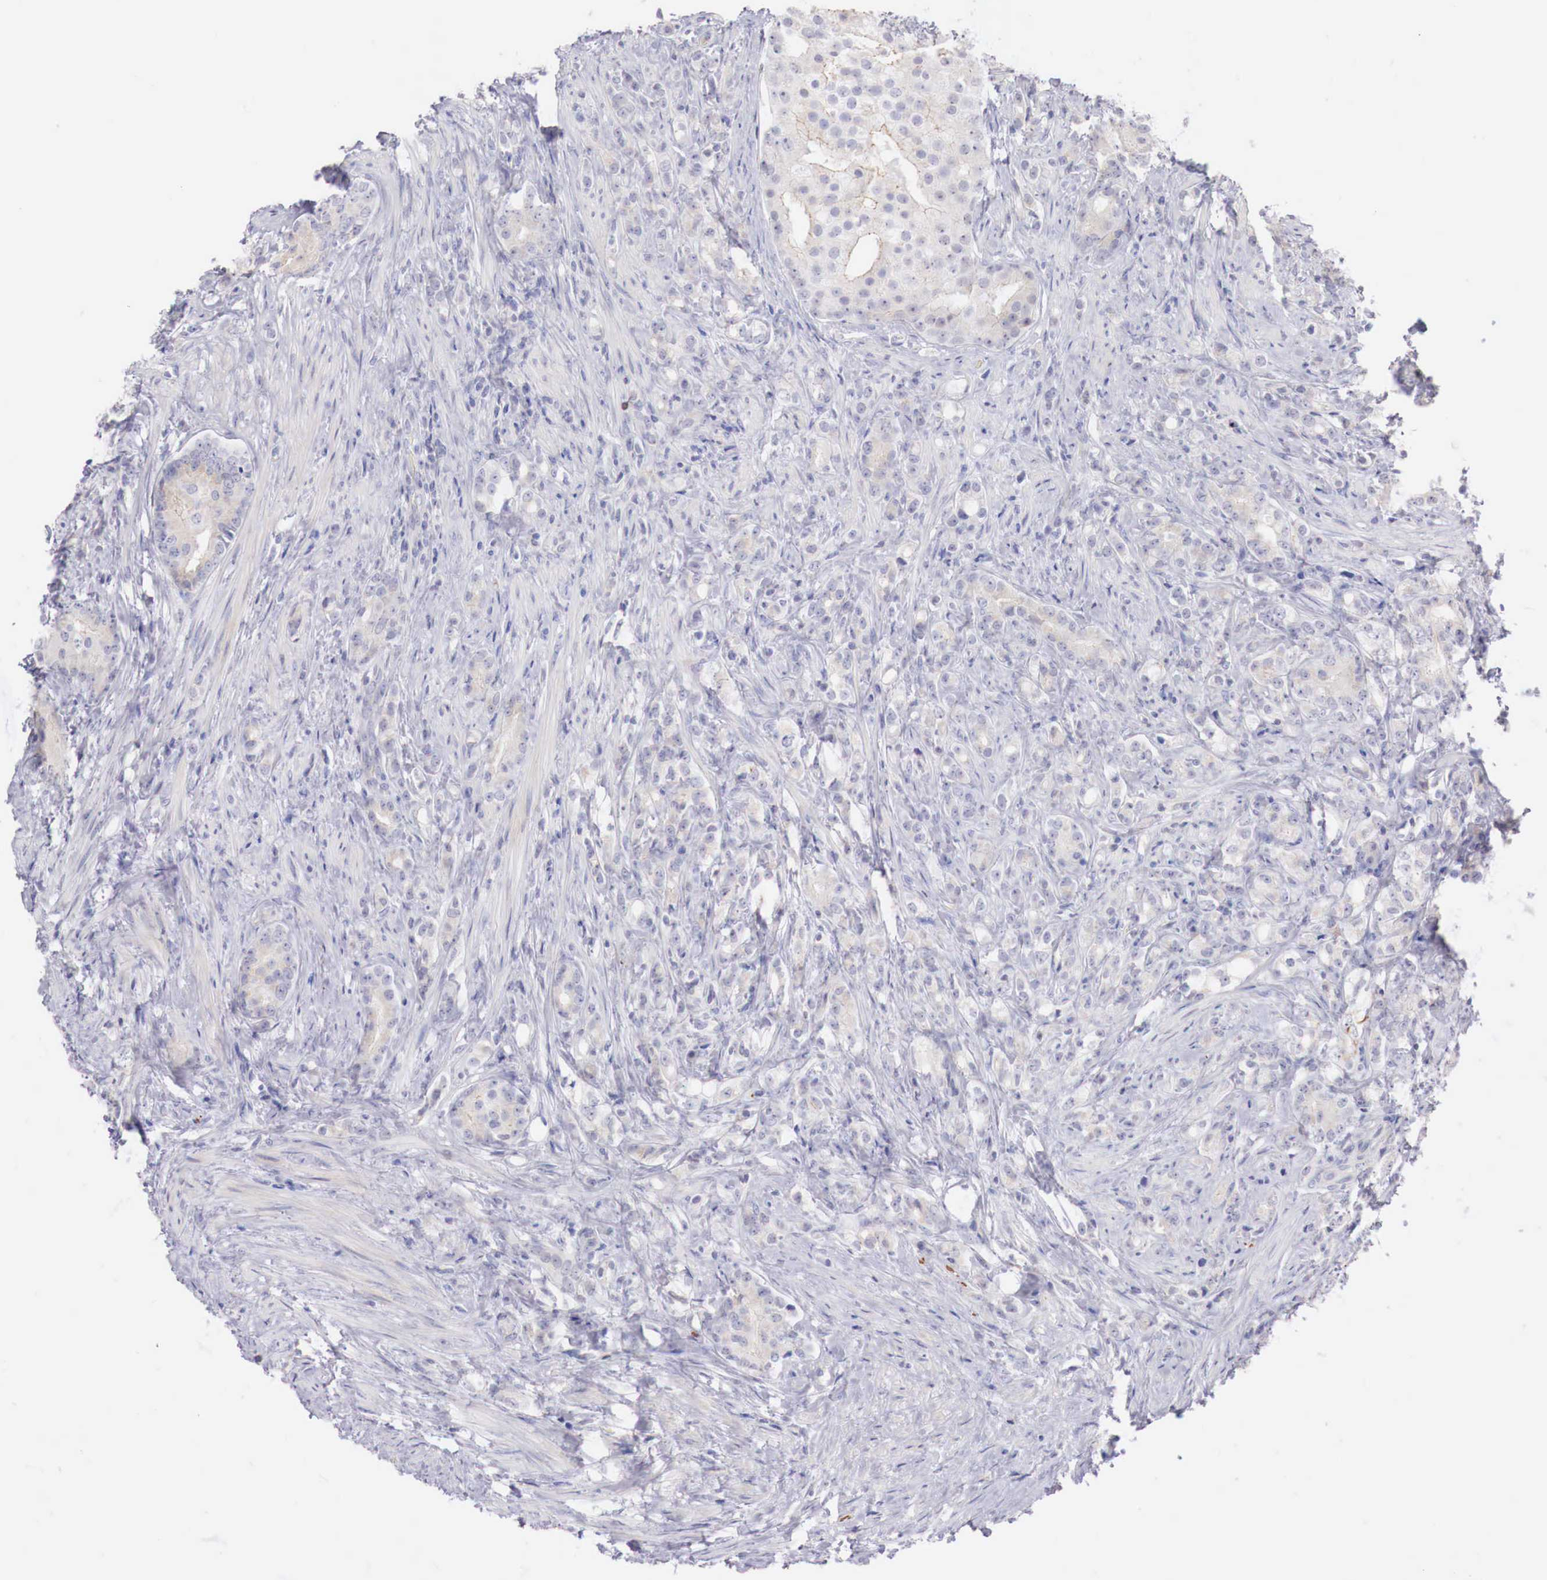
{"staining": {"intensity": "negative", "quantity": "none", "location": "none"}, "tissue": "prostate cancer", "cell_type": "Tumor cells", "image_type": "cancer", "snomed": [{"axis": "morphology", "description": "Adenocarcinoma, Medium grade"}, {"axis": "topography", "description": "Prostate"}], "caption": "Immunohistochemical staining of human prostate cancer (adenocarcinoma (medium-grade)) demonstrates no significant staining in tumor cells.", "gene": "TRIM13", "patient": {"sex": "male", "age": 59}}